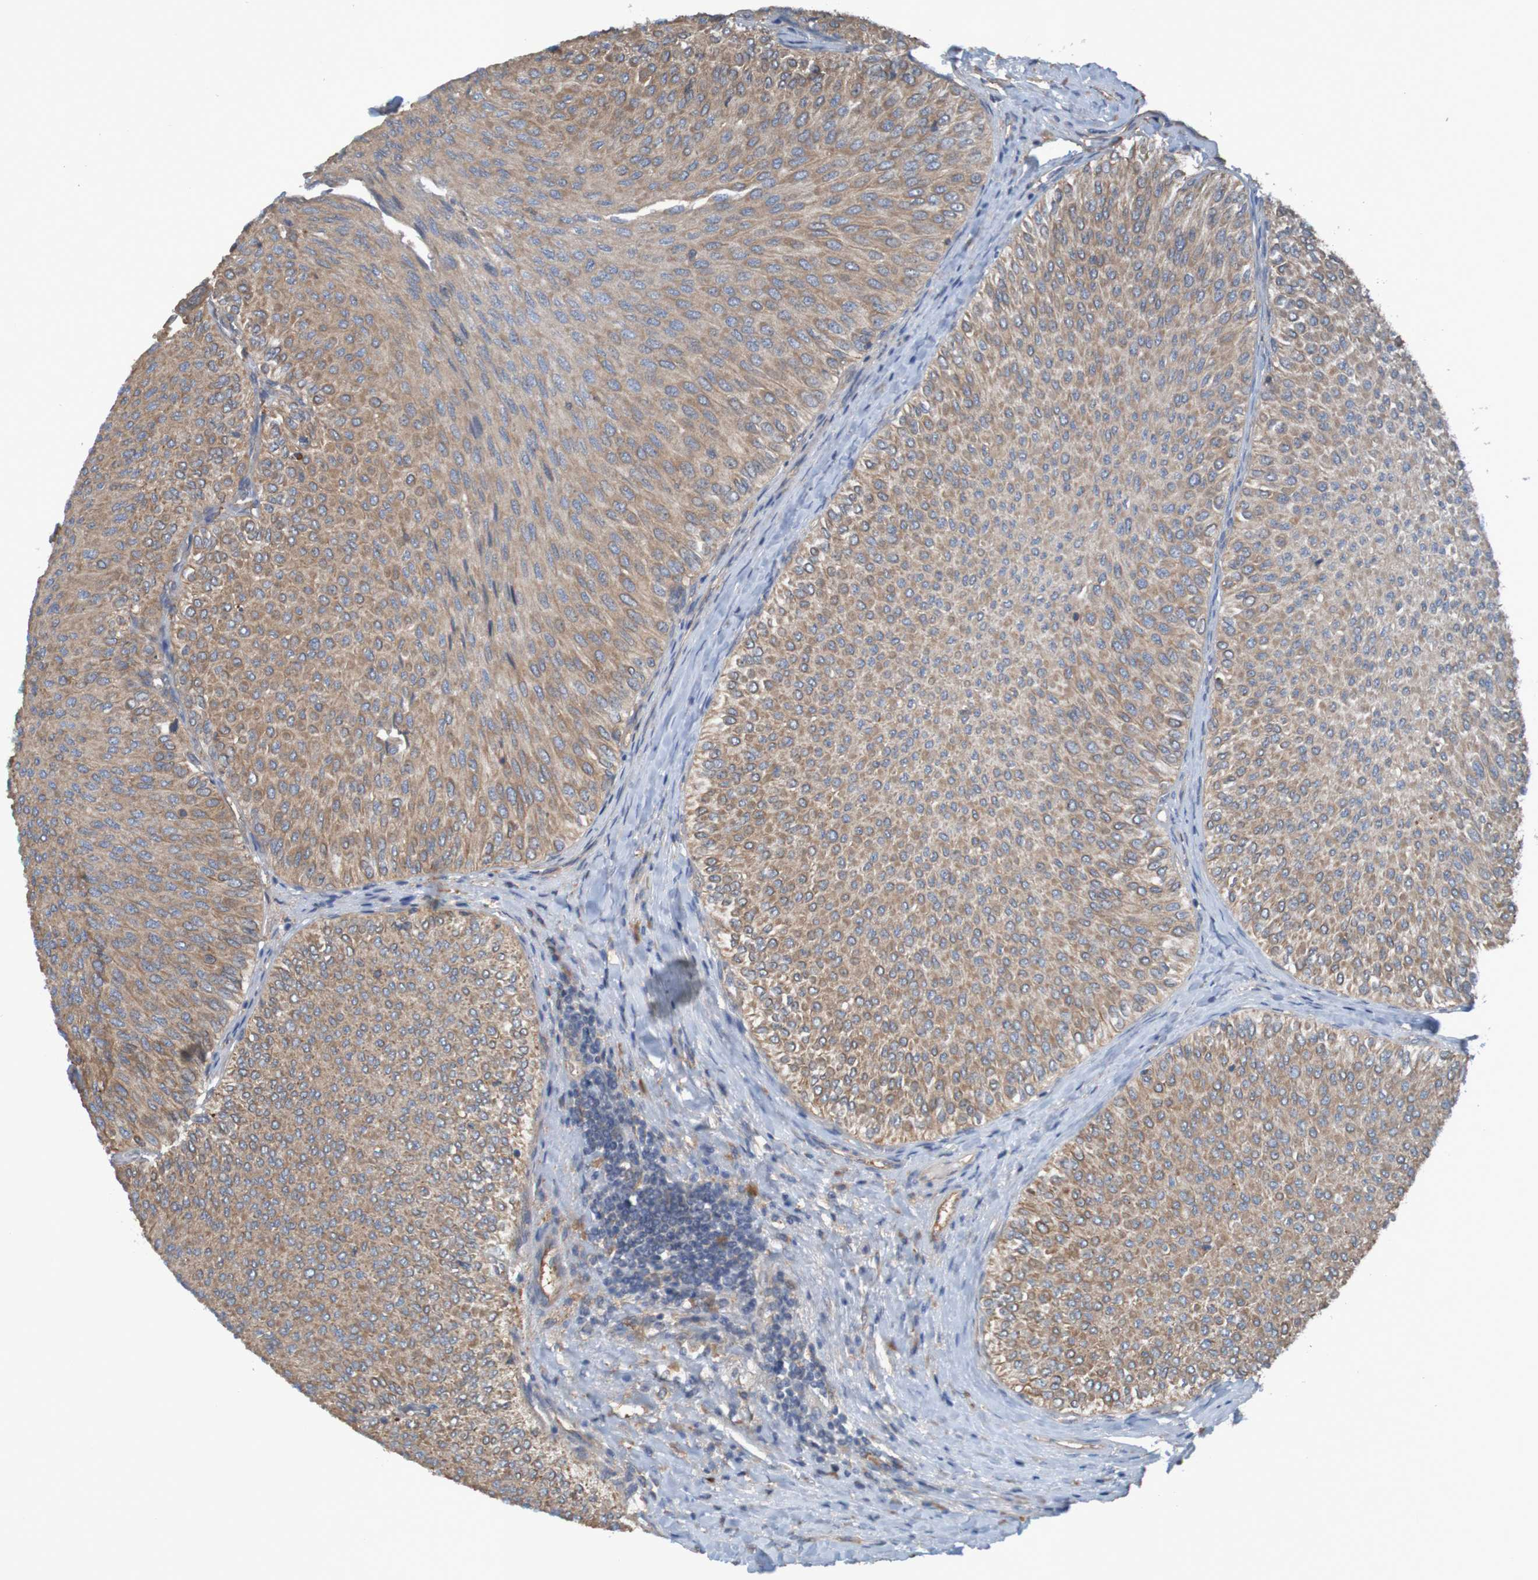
{"staining": {"intensity": "moderate", "quantity": ">75%", "location": "cytoplasmic/membranous"}, "tissue": "urothelial cancer", "cell_type": "Tumor cells", "image_type": "cancer", "snomed": [{"axis": "morphology", "description": "Urothelial carcinoma, Low grade"}, {"axis": "topography", "description": "Urinary bladder"}], "caption": "This micrograph displays urothelial carcinoma (low-grade) stained with immunohistochemistry (IHC) to label a protein in brown. The cytoplasmic/membranous of tumor cells show moderate positivity for the protein. Nuclei are counter-stained blue.", "gene": "DNAJC4", "patient": {"sex": "male", "age": 78}}